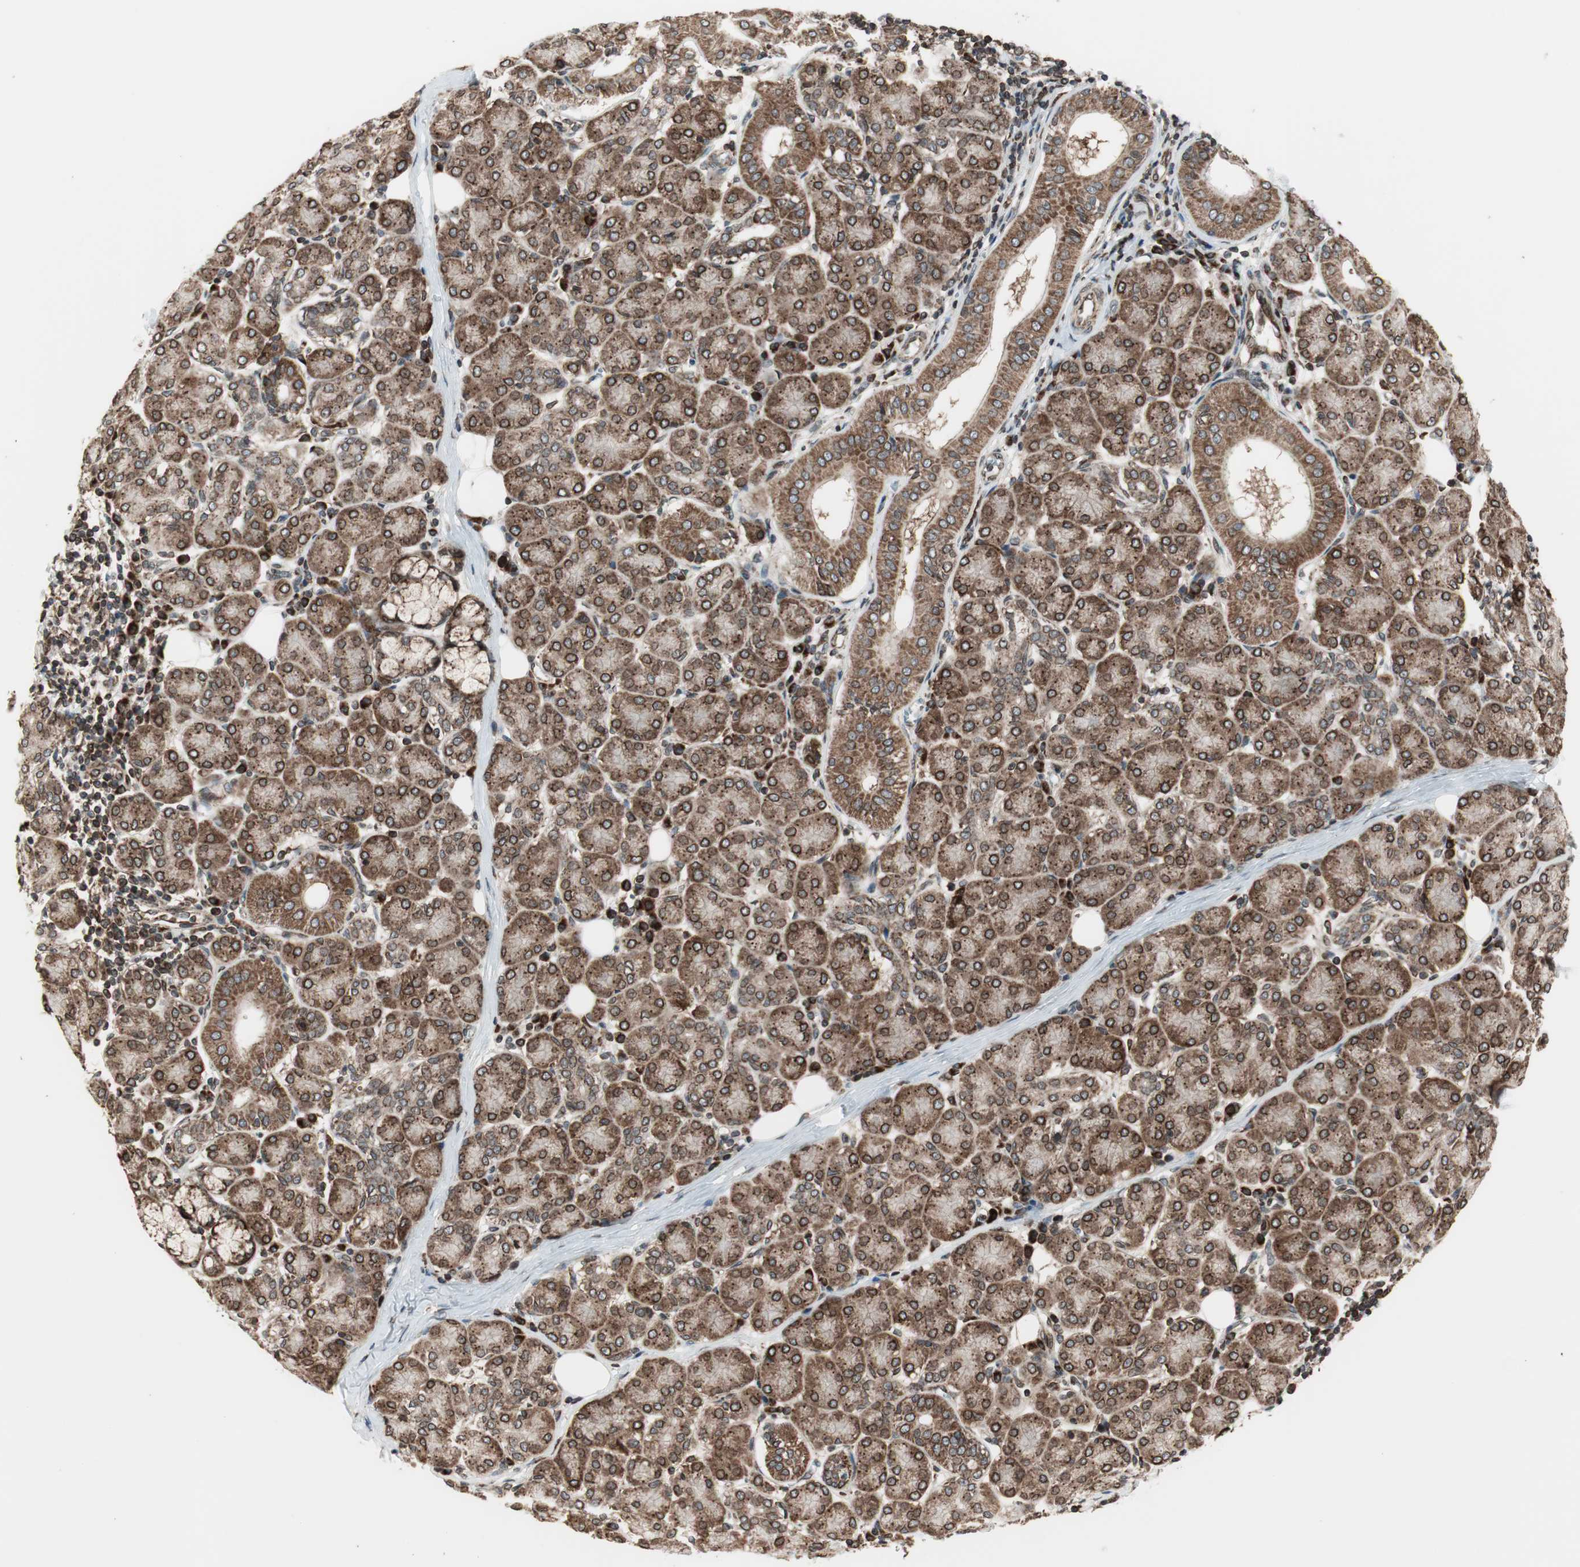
{"staining": {"intensity": "strong", "quantity": ">75%", "location": "cytoplasmic/membranous,nuclear"}, "tissue": "salivary gland", "cell_type": "Glandular cells", "image_type": "normal", "snomed": [{"axis": "morphology", "description": "Normal tissue, NOS"}, {"axis": "morphology", "description": "Inflammation, NOS"}, {"axis": "topography", "description": "Lymph node"}, {"axis": "topography", "description": "Salivary gland"}], "caption": "Brown immunohistochemical staining in benign salivary gland reveals strong cytoplasmic/membranous,nuclear expression in about >75% of glandular cells.", "gene": "NUP62", "patient": {"sex": "male", "age": 3}}